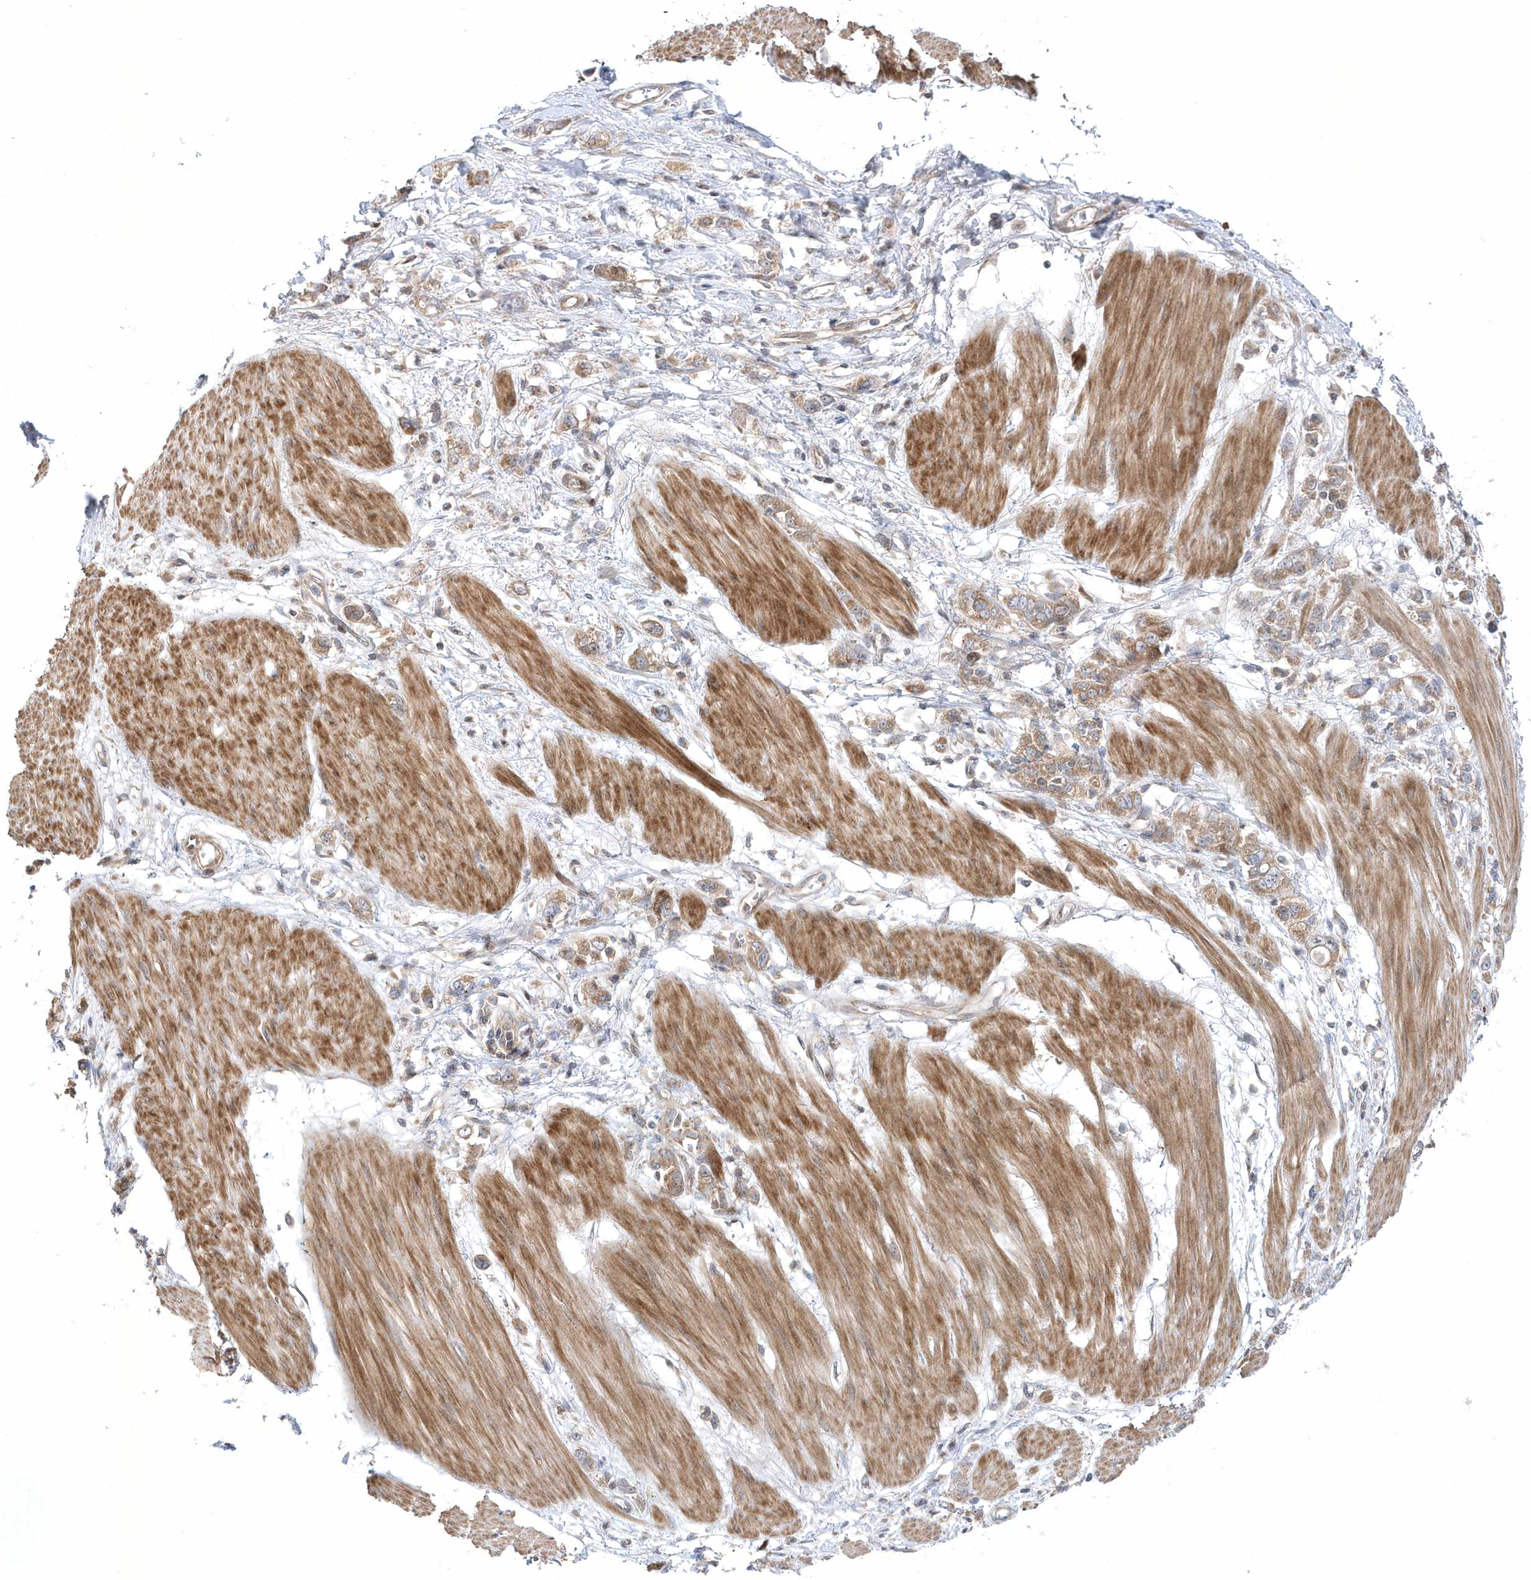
{"staining": {"intensity": "moderate", "quantity": ">75%", "location": "cytoplasmic/membranous"}, "tissue": "stomach cancer", "cell_type": "Tumor cells", "image_type": "cancer", "snomed": [{"axis": "morphology", "description": "Adenocarcinoma, NOS"}, {"axis": "topography", "description": "Stomach"}], "caption": "The histopathology image displays staining of stomach cancer, revealing moderate cytoplasmic/membranous protein expression (brown color) within tumor cells. The staining was performed using DAB (3,3'-diaminobenzidine), with brown indicating positive protein expression. Nuclei are stained blue with hematoxylin.", "gene": "MXI1", "patient": {"sex": "female", "age": 76}}